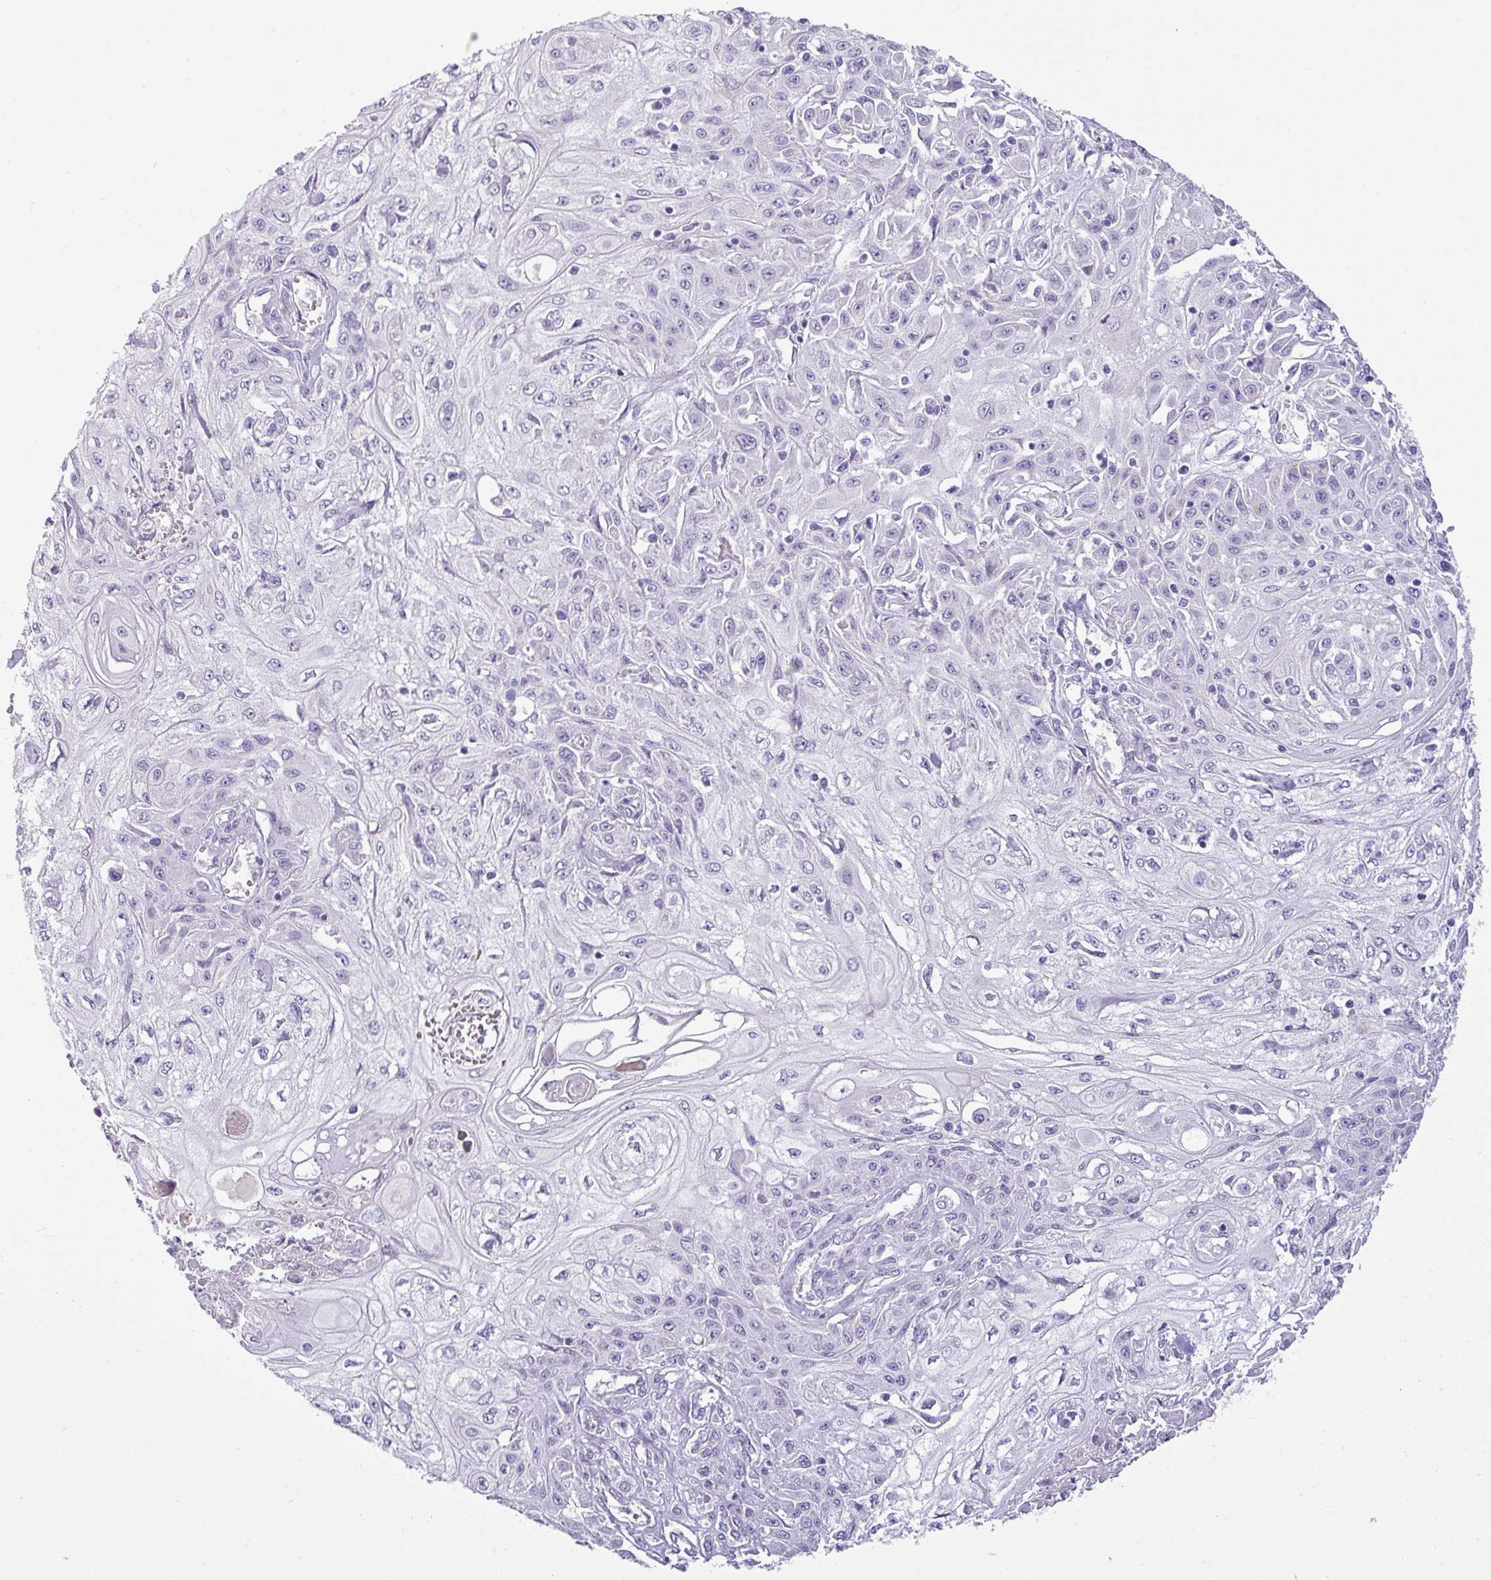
{"staining": {"intensity": "negative", "quantity": "none", "location": "none"}, "tissue": "skin cancer", "cell_type": "Tumor cells", "image_type": "cancer", "snomed": [{"axis": "morphology", "description": "Squamous cell carcinoma, NOS"}, {"axis": "morphology", "description": "Squamous cell carcinoma, metastatic, NOS"}, {"axis": "topography", "description": "Skin"}, {"axis": "topography", "description": "Lymph node"}], "caption": "Tumor cells are negative for protein expression in human squamous cell carcinoma (skin).", "gene": "VCX2", "patient": {"sex": "male", "age": 75}}